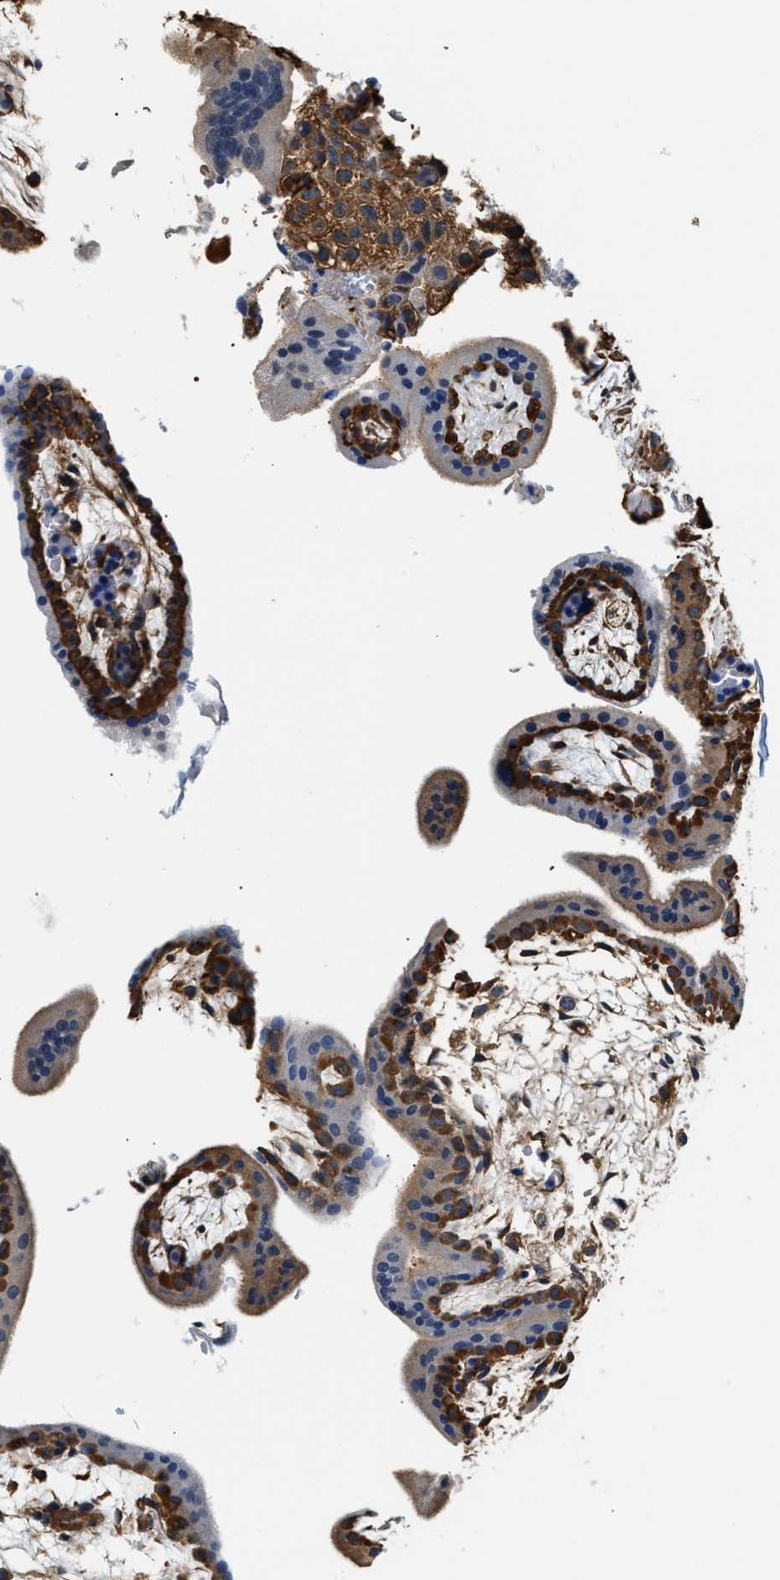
{"staining": {"intensity": "moderate", "quantity": ">75%", "location": "cytoplasmic/membranous"}, "tissue": "placenta", "cell_type": "Decidual cells", "image_type": "normal", "snomed": [{"axis": "morphology", "description": "Normal tissue, NOS"}, {"axis": "topography", "description": "Placenta"}], "caption": "Approximately >75% of decidual cells in benign human placenta display moderate cytoplasmic/membranous protein expression as visualized by brown immunohistochemical staining.", "gene": "PPP2R1B", "patient": {"sex": "female", "age": 35}}